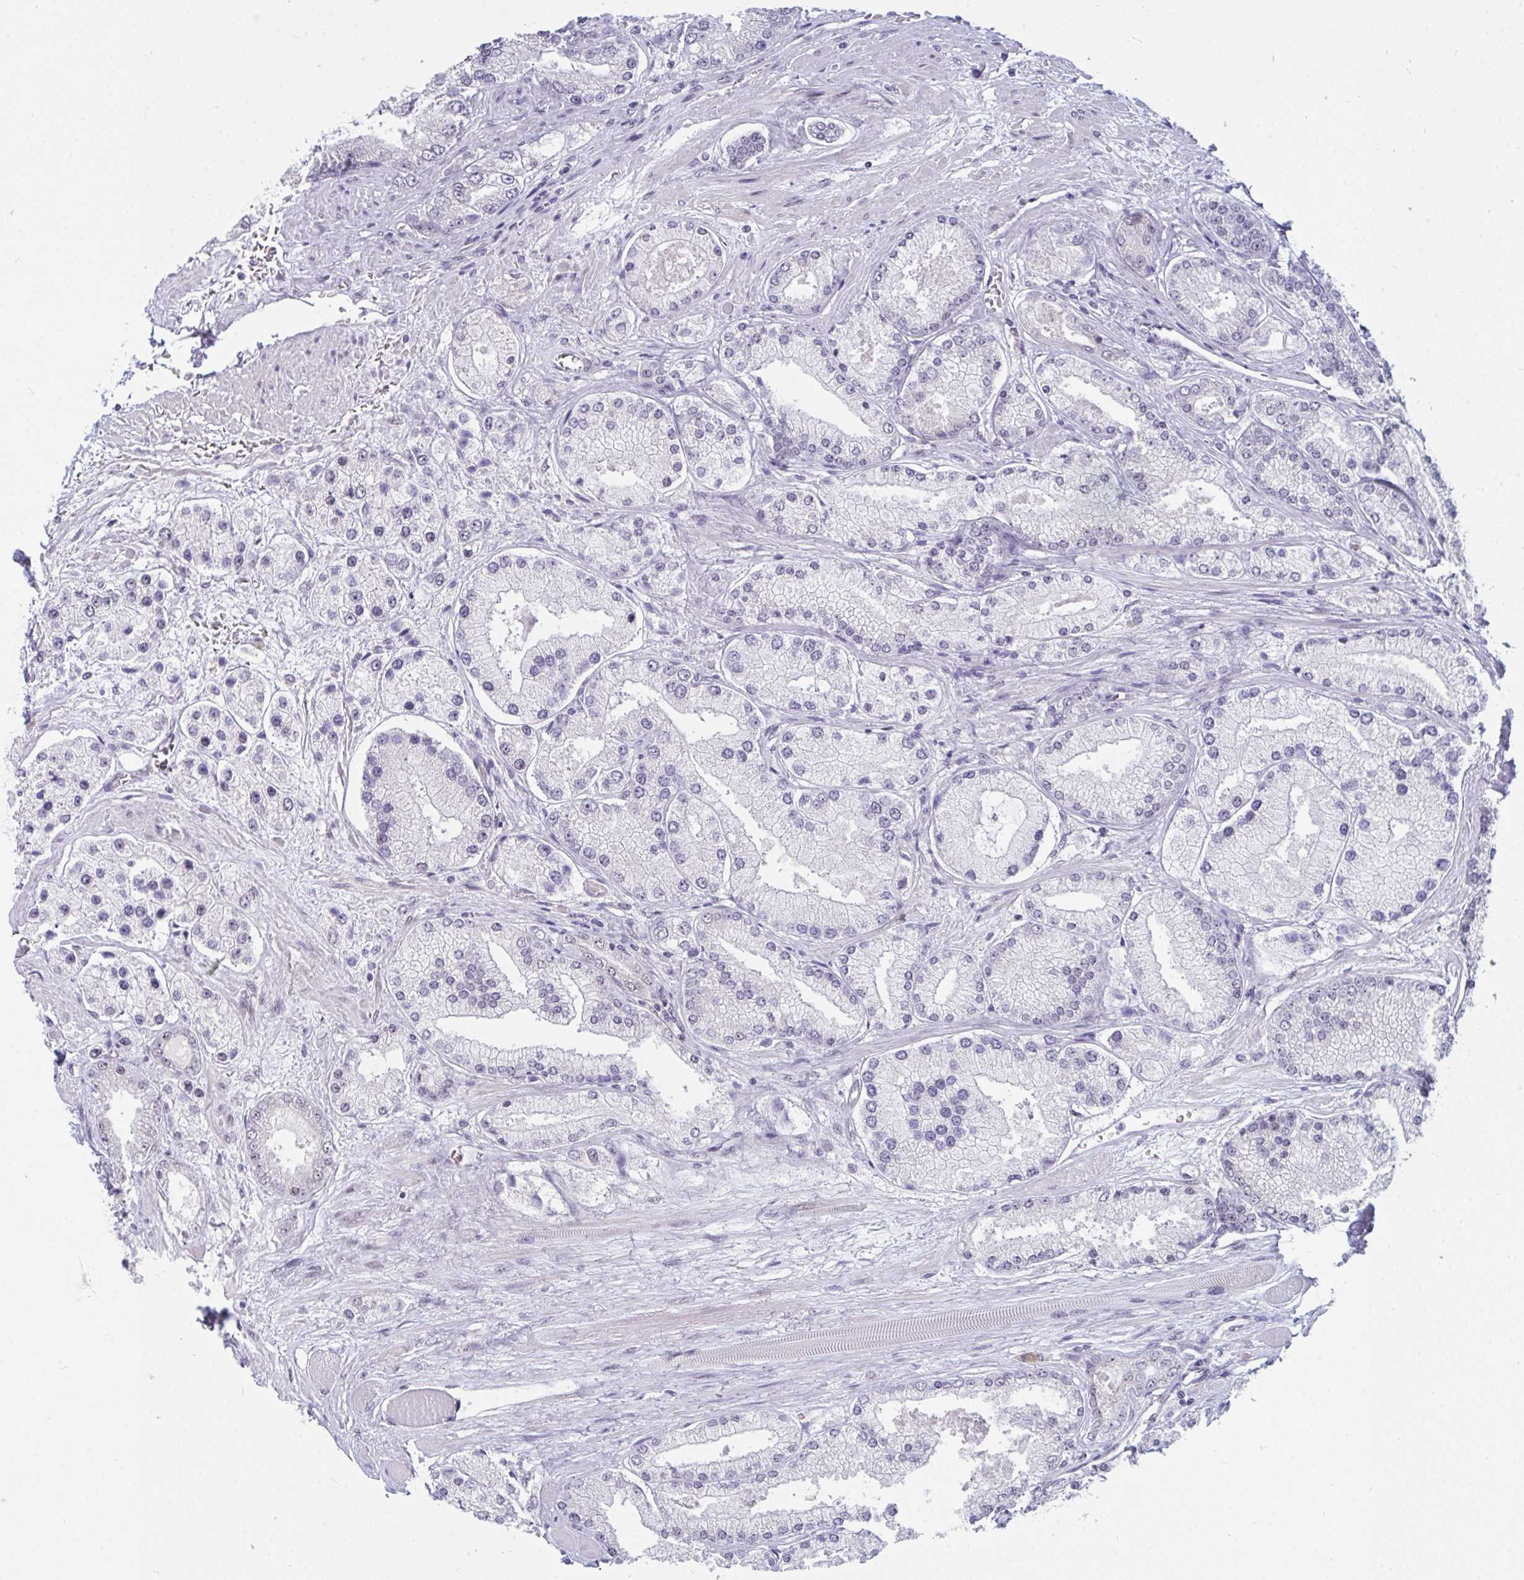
{"staining": {"intensity": "negative", "quantity": "none", "location": "none"}, "tissue": "prostate cancer", "cell_type": "Tumor cells", "image_type": "cancer", "snomed": [{"axis": "morphology", "description": "Adenocarcinoma, High grade"}, {"axis": "topography", "description": "Prostate"}], "caption": "Micrograph shows no significant protein expression in tumor cells of prostate cancer.", "gene": "PRR14", "patient": {"sex": "male", "age": 67}}